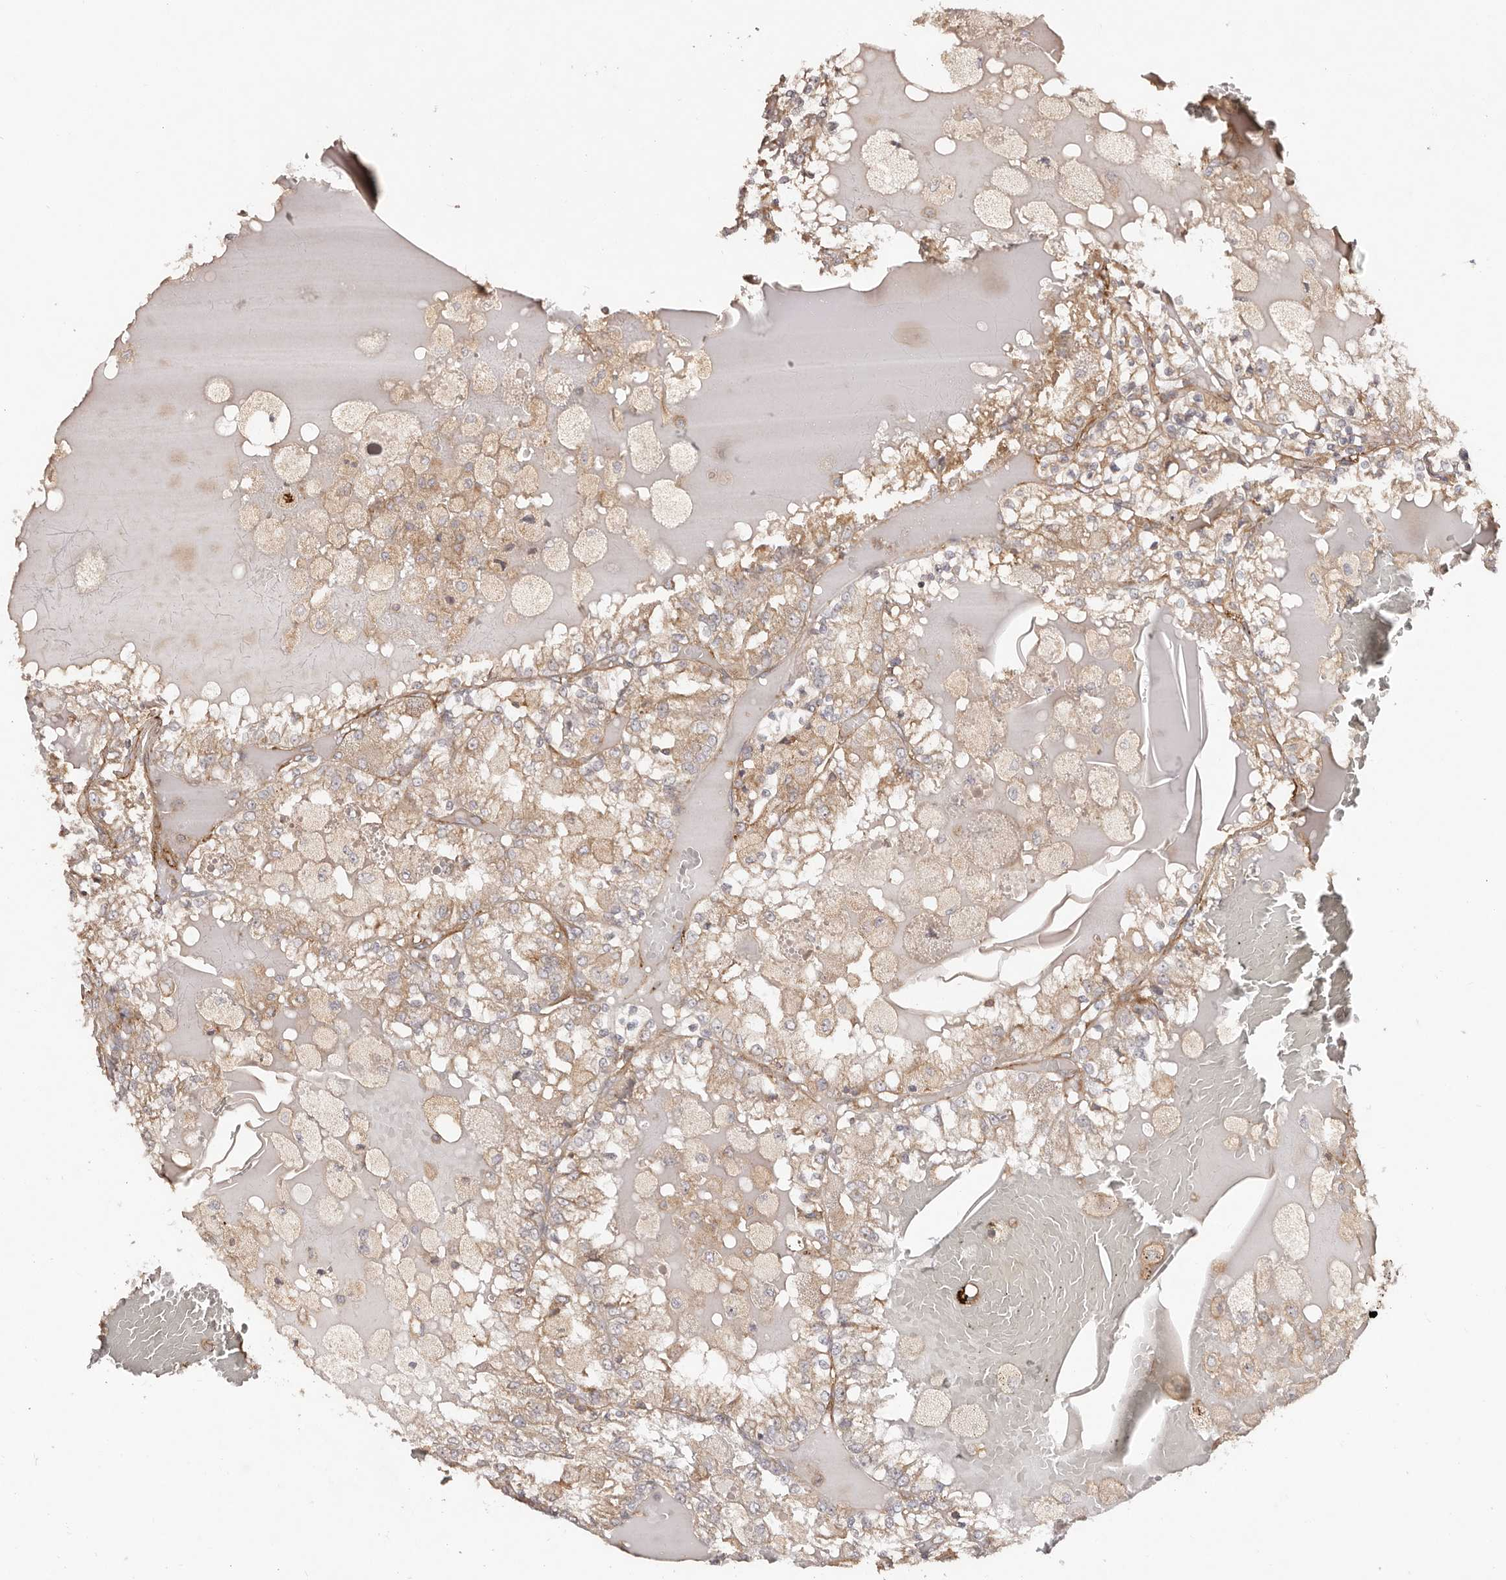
{"staining": {"intensity": "weak", "quantity": ">75%", "location": "cytoplasmic/membranous"}, "tissue": "renal cancer", "cell_type": "Tumor cells", "image_type": "cancer", "snomed": [{"axis": "morphology", "description": "Adenocarcinoma, NOS"}, {"axis": "topography", "description": "Kidney"}], "caption": "Brown immunohistochemical staining in adenocarcinoma (renal) shows weak cytoplasmic/membranous positivity in about >75% of tumor cells.", "gene": "RPS6", "patient": {"sex": "female", "age": 56}}